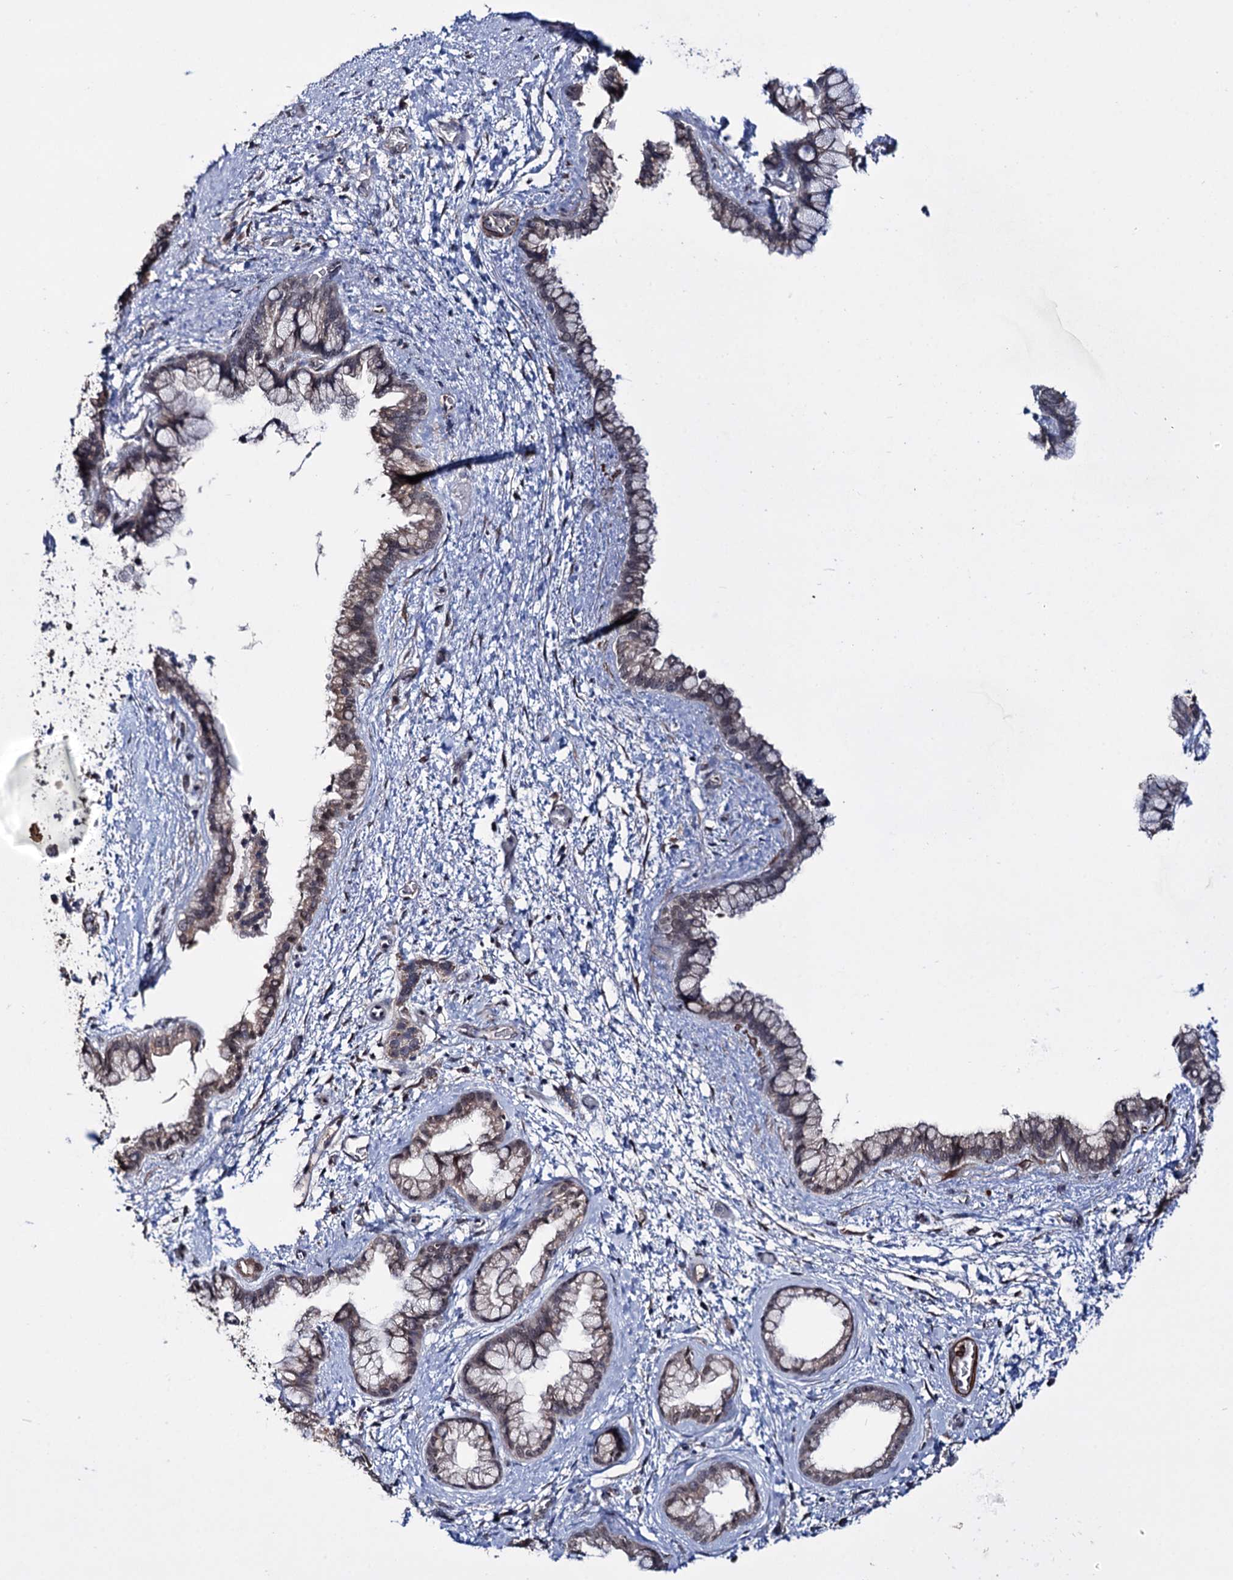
{"staining": {"intensity": "weak", "quantity": "25%-75%", "location": "cytoplasmic/membranous"}, "tissue": "pancreatic cancer", "cell_type": "Tumor cells", "image_type": "cancer", "snomed": [{"axis": "morphology", "description": "Adenocarcinoma, NOS"}, {"axis": "topography", "description": "Pancreas"}], "caption": "Weak cytoplasmic/membranous staining for a protein is identified in about 25%-75% of tumor cells of pancreatic cancer (adenocarcinoma) using IHC.", "gene": "CLPB", "patient": {"sex": "female", "age": 78}}